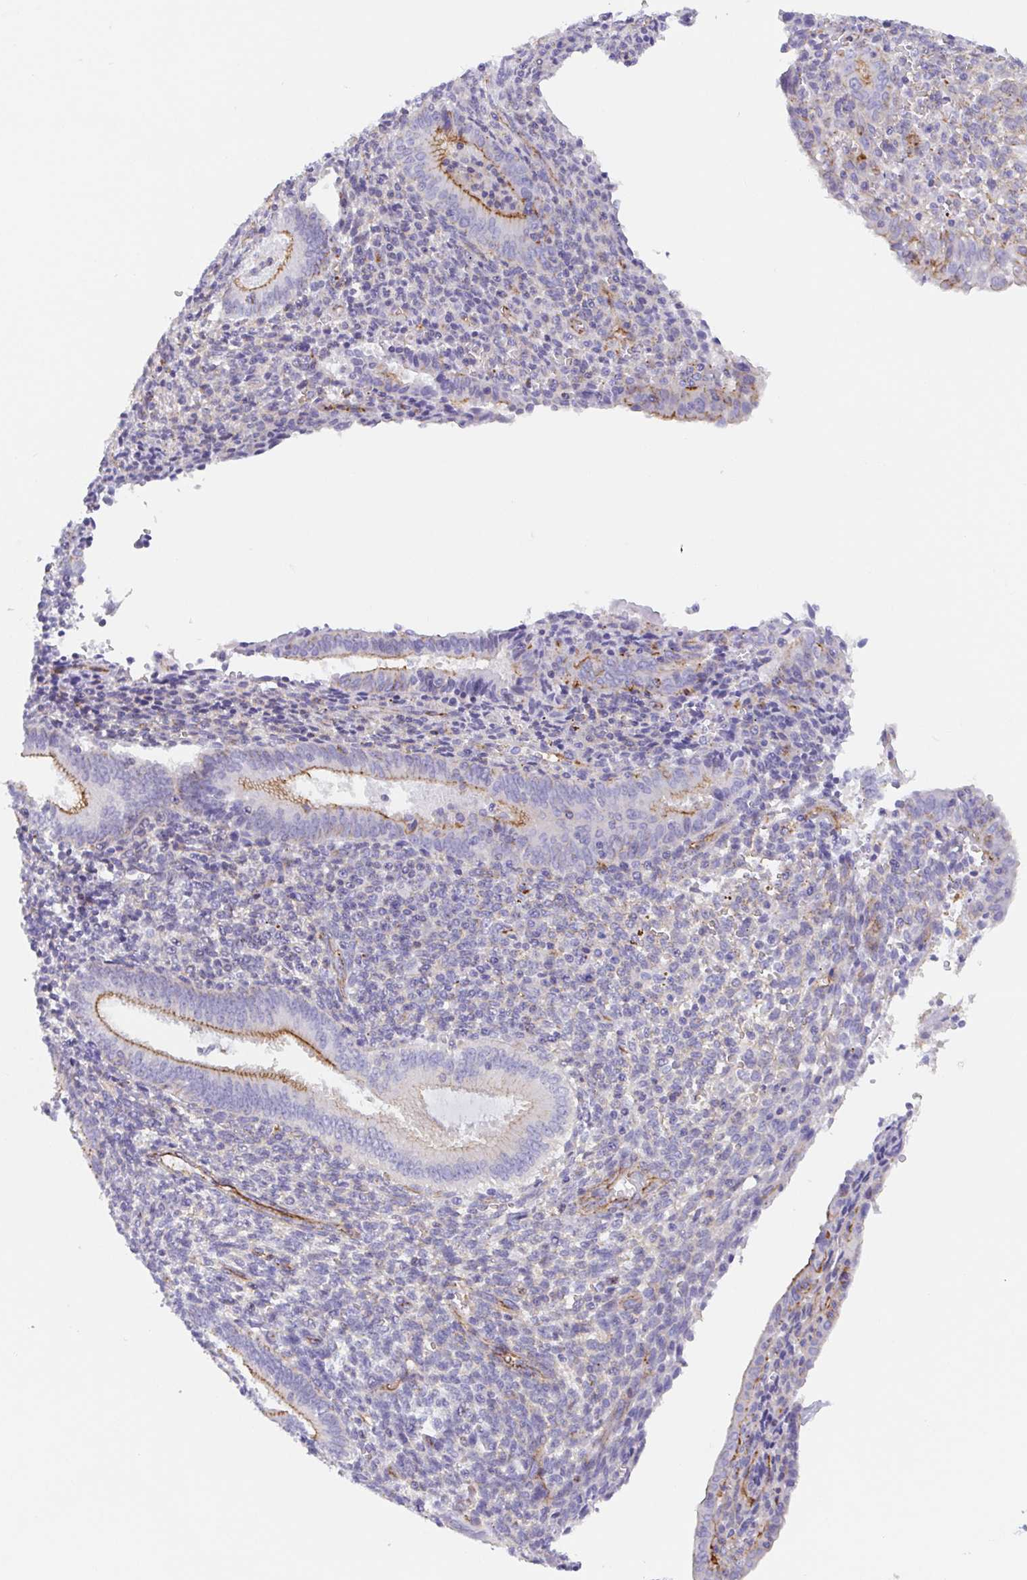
{"staining": {"intensity": "negative", "quantity": "none", "location": "none"}, "tissue": "endometrium", "cell_type": "Cells in endometrial stroma", "image_type": "normal", "snomed": [{"axis": "morphology", "description": "Normal tissue, NOS"}, {"axis": "topography", "description": "Endometrium"}], "caption": "Histopathology image shows no protein staining in cells in endometrial stroma of normal endometrium.", "gene": "TRAM2", "patient": {"sex": "female", "age": 41}}